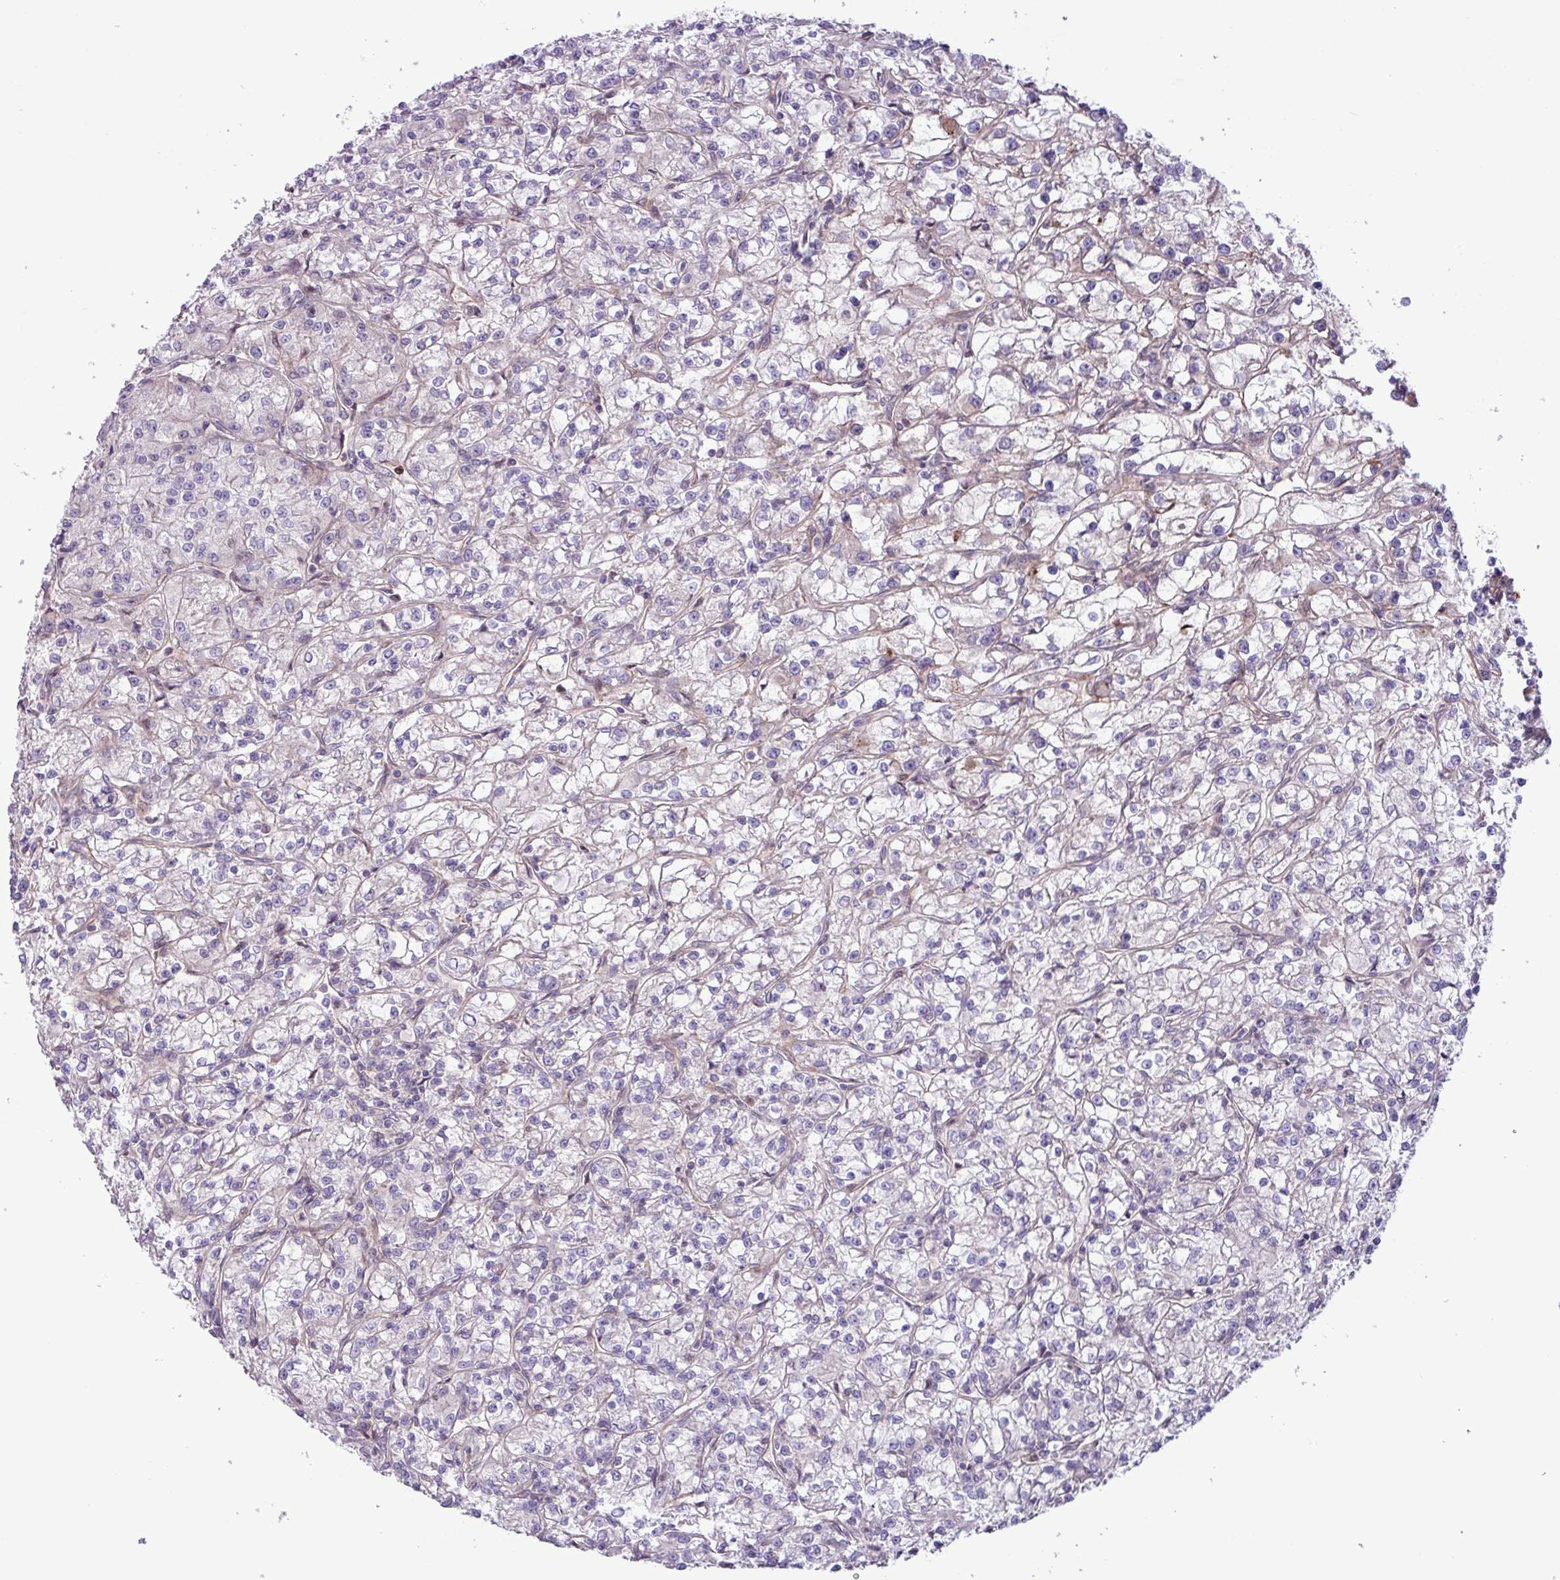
{"staining": {"intensity": "negative", "quantity": "none", "location": "none"}, "tissue": "renal cancer", "cell_type": "Tumor cells", "image_type": "cancer", "snomed": [{"axis": "morphology", "description": "Adenocarcinoma, NOS"}, {"axis": "topography", "description": "Kidney"}], "caption": "A high-resolution photomicrograph shows immunohistochemistry staining of renal cancer (adenocarcinoma), which reveals no significant expression in tumor cells. Nuclei are stained in blue.", "gene": "CNTRL", "patient": {"sex": "female", "age": 59}}